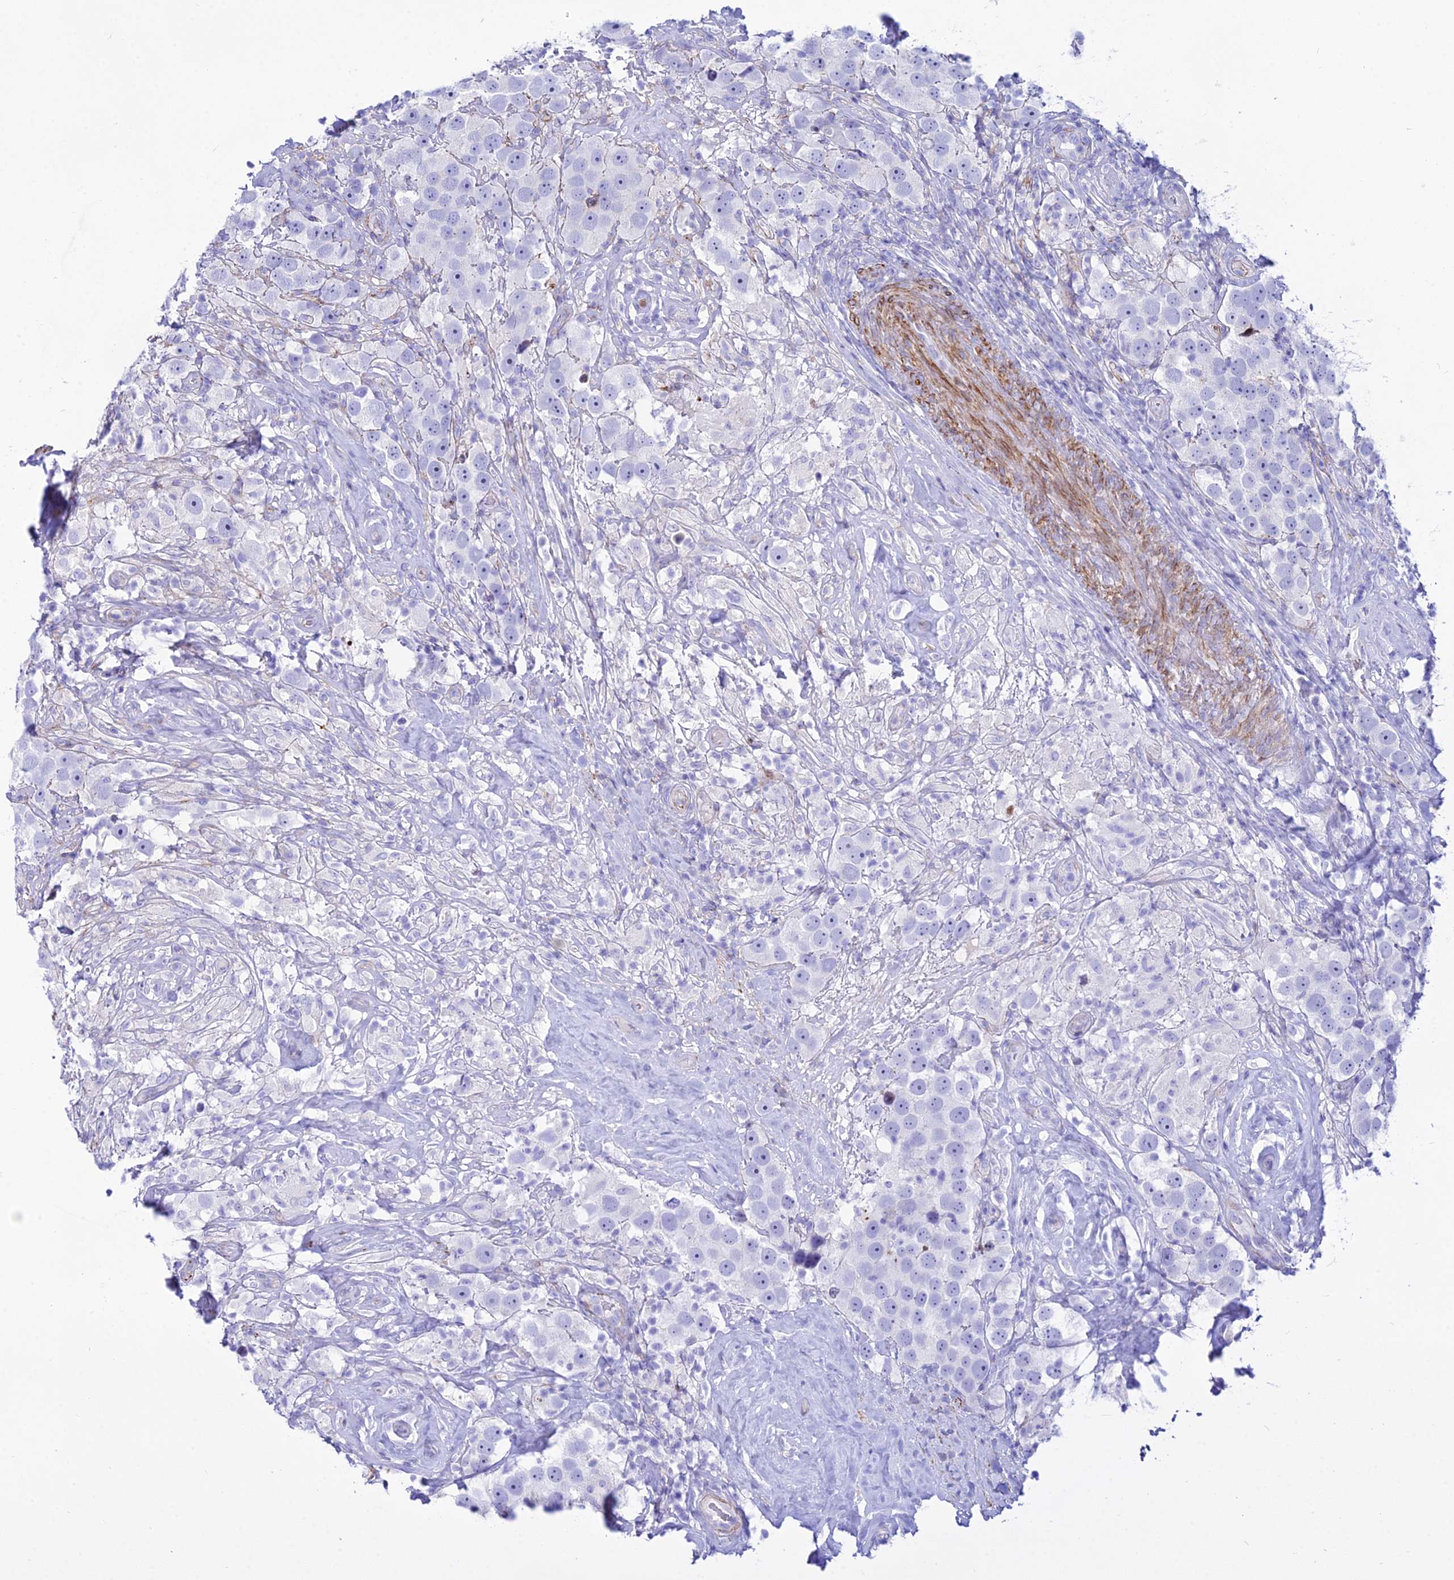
{"staining": {"intensity": "negative", "quantity": "none", "location": "none"}, "tissue": "testis cancer", "cell_type": "Tumor cells", "image_type": "cancer", "snomed": [{"axis": "morphology", "description": "Seminoma, NOS"}, {"axis": "topography", "description": "Testis"}], "caption": "Photomicrograph shows no significant protein staining in tumor cells of seminoma (testis).", "gene": "DLX1", "patient": {"sex": "male", "age": 49}}